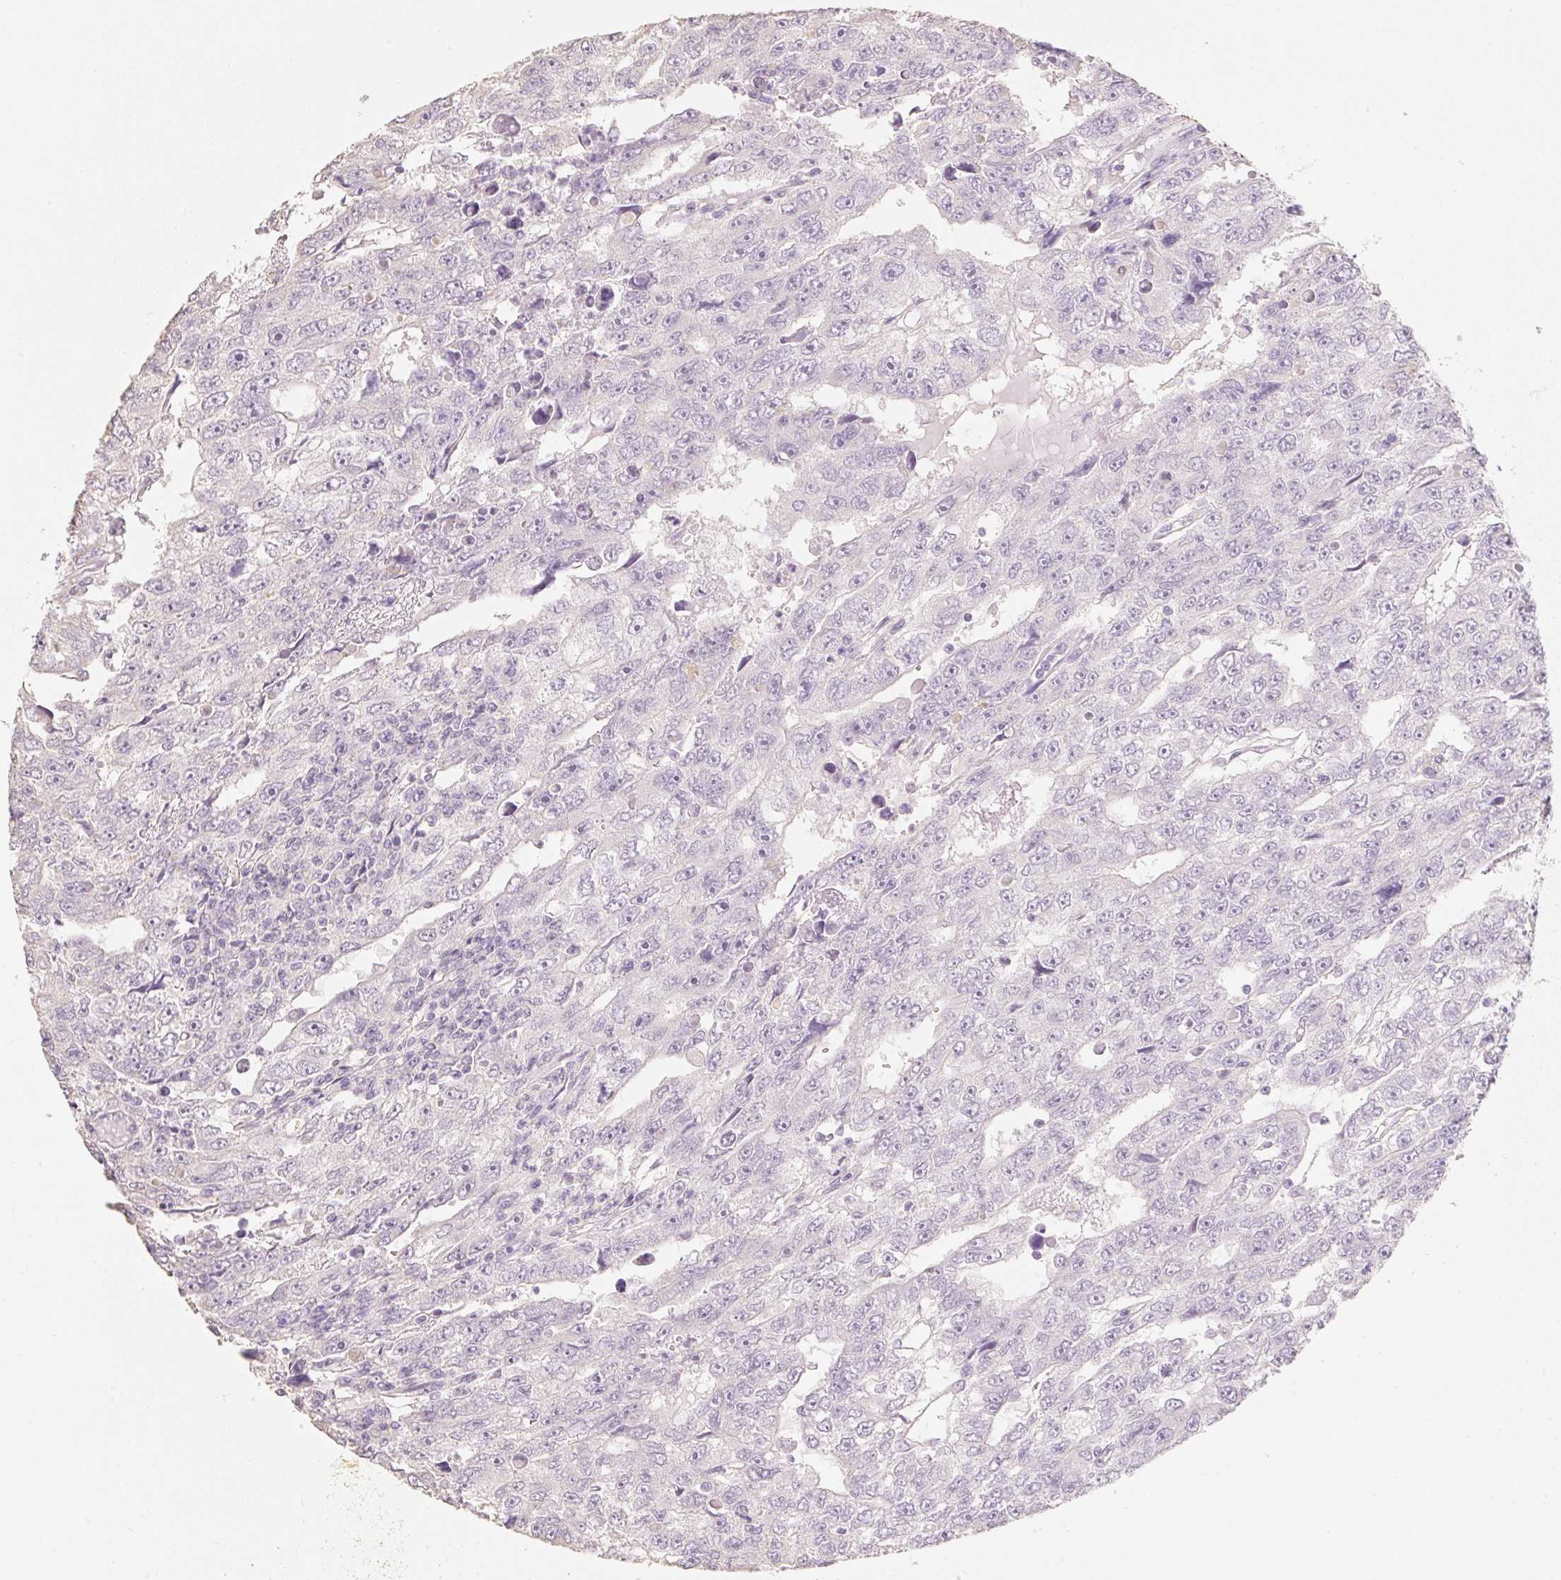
{"staining": {"intensity": "negative", "quantity": "none", "location": "none"}, "tissue": "testis cancer", "cell_type": "Tumor cells", "image_type": "cancer", "snomed": [{"axis": "morphology", "description": "Carcinoma, Embryonal, NOS"}, {"axis": "topography", "description": "Testis"}], "caption": "Immunohistochemical staining of embryonal carcinoma (testis) shows no significant positivity in tumor cells.", "gene": "MBOAT7", "patient": {"sex": "male", "age": 20}}